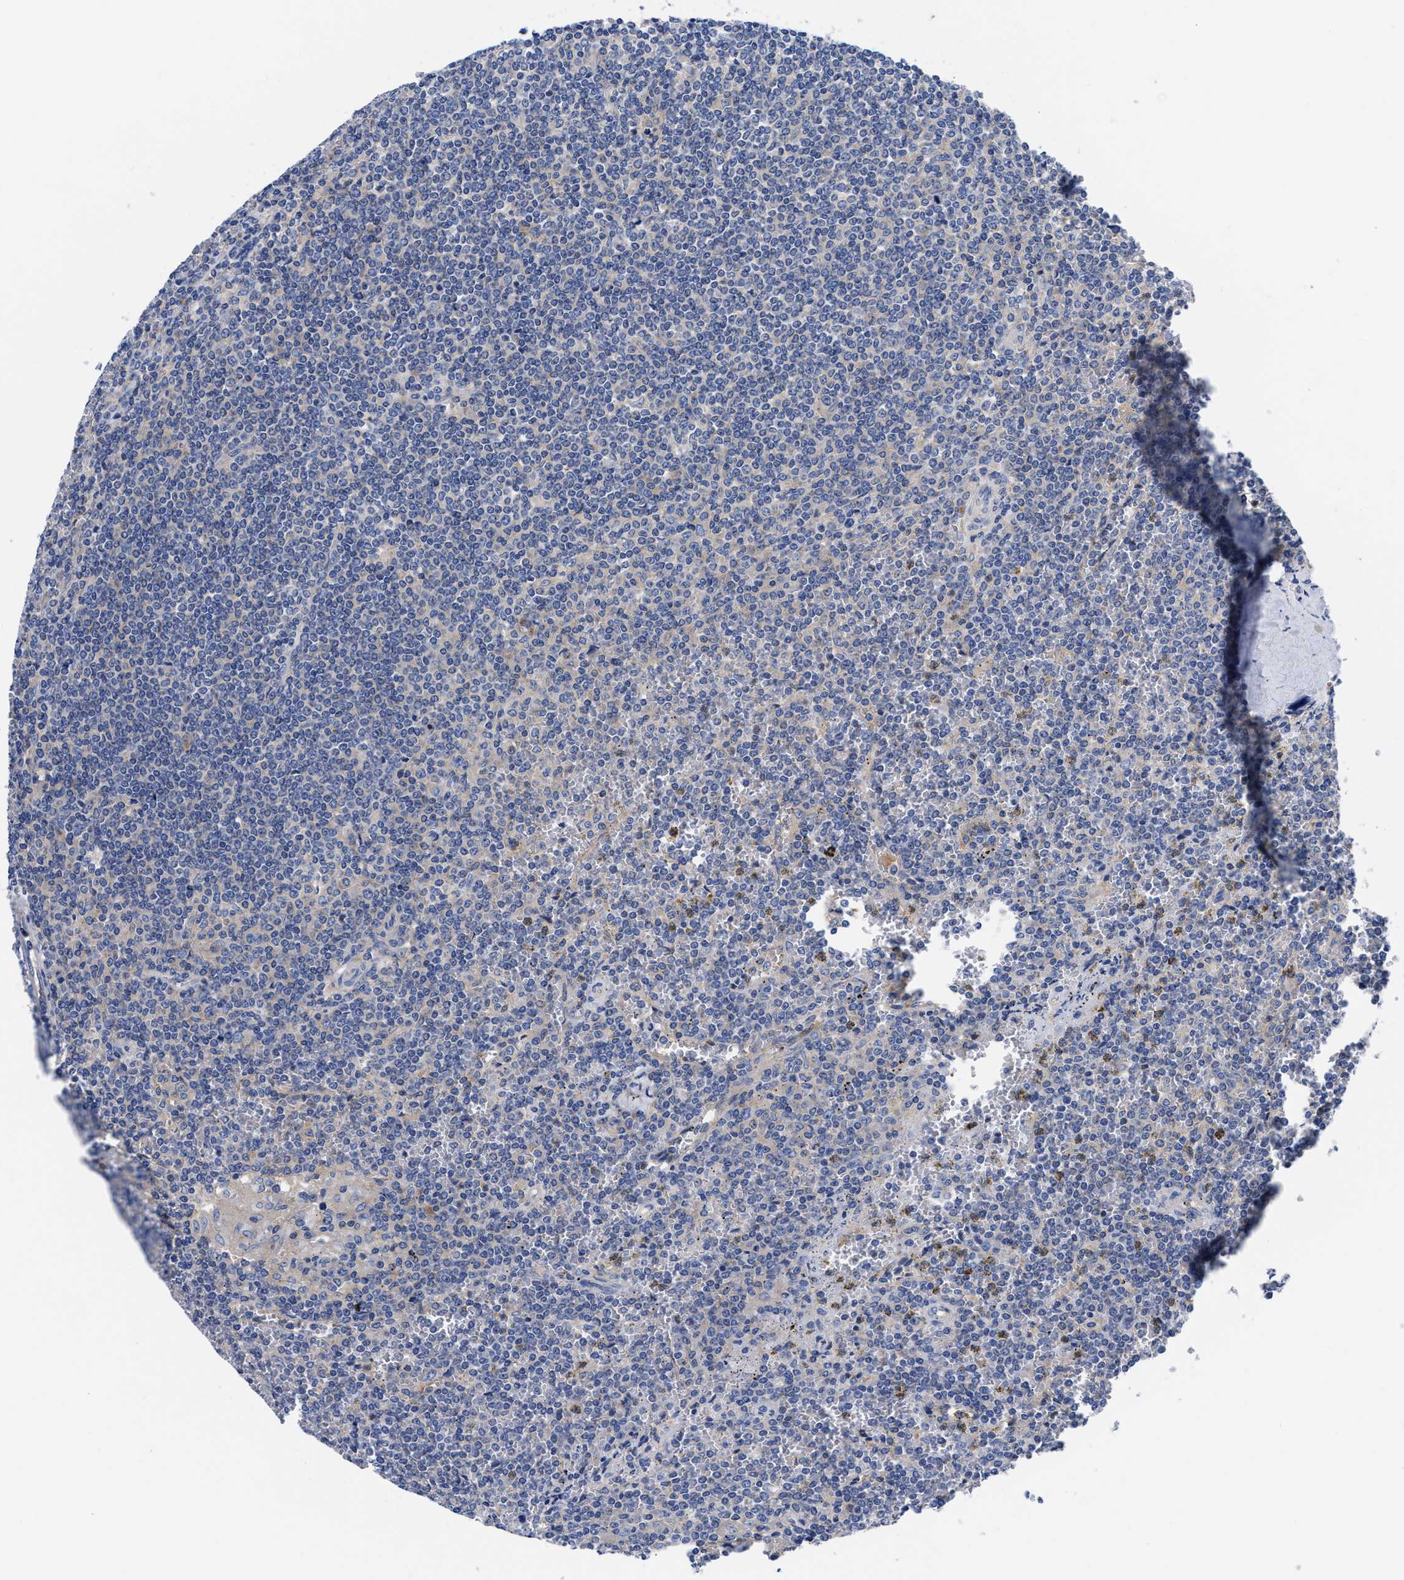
{"staining": {"intensity": "negative", "quantity": "none", "location": "none"}, "tissue": "lymphoma", "cell_type": "Tumor cells", "image_type": "cancer", "snomed": [{"axis": "morphology", "description": "Malignant lymphoma, non-Hodgkin's type, Low grade"}, {"axis": "topography", "description": "Spleen"}], "caption": "Photomicrograph shows no protein staining in tumor cells of low-grade malignant lymphoma, non-Hodgkin's type tissue.", "gene": "RBKS", "patient": {"sex": "female", "age": 19}}